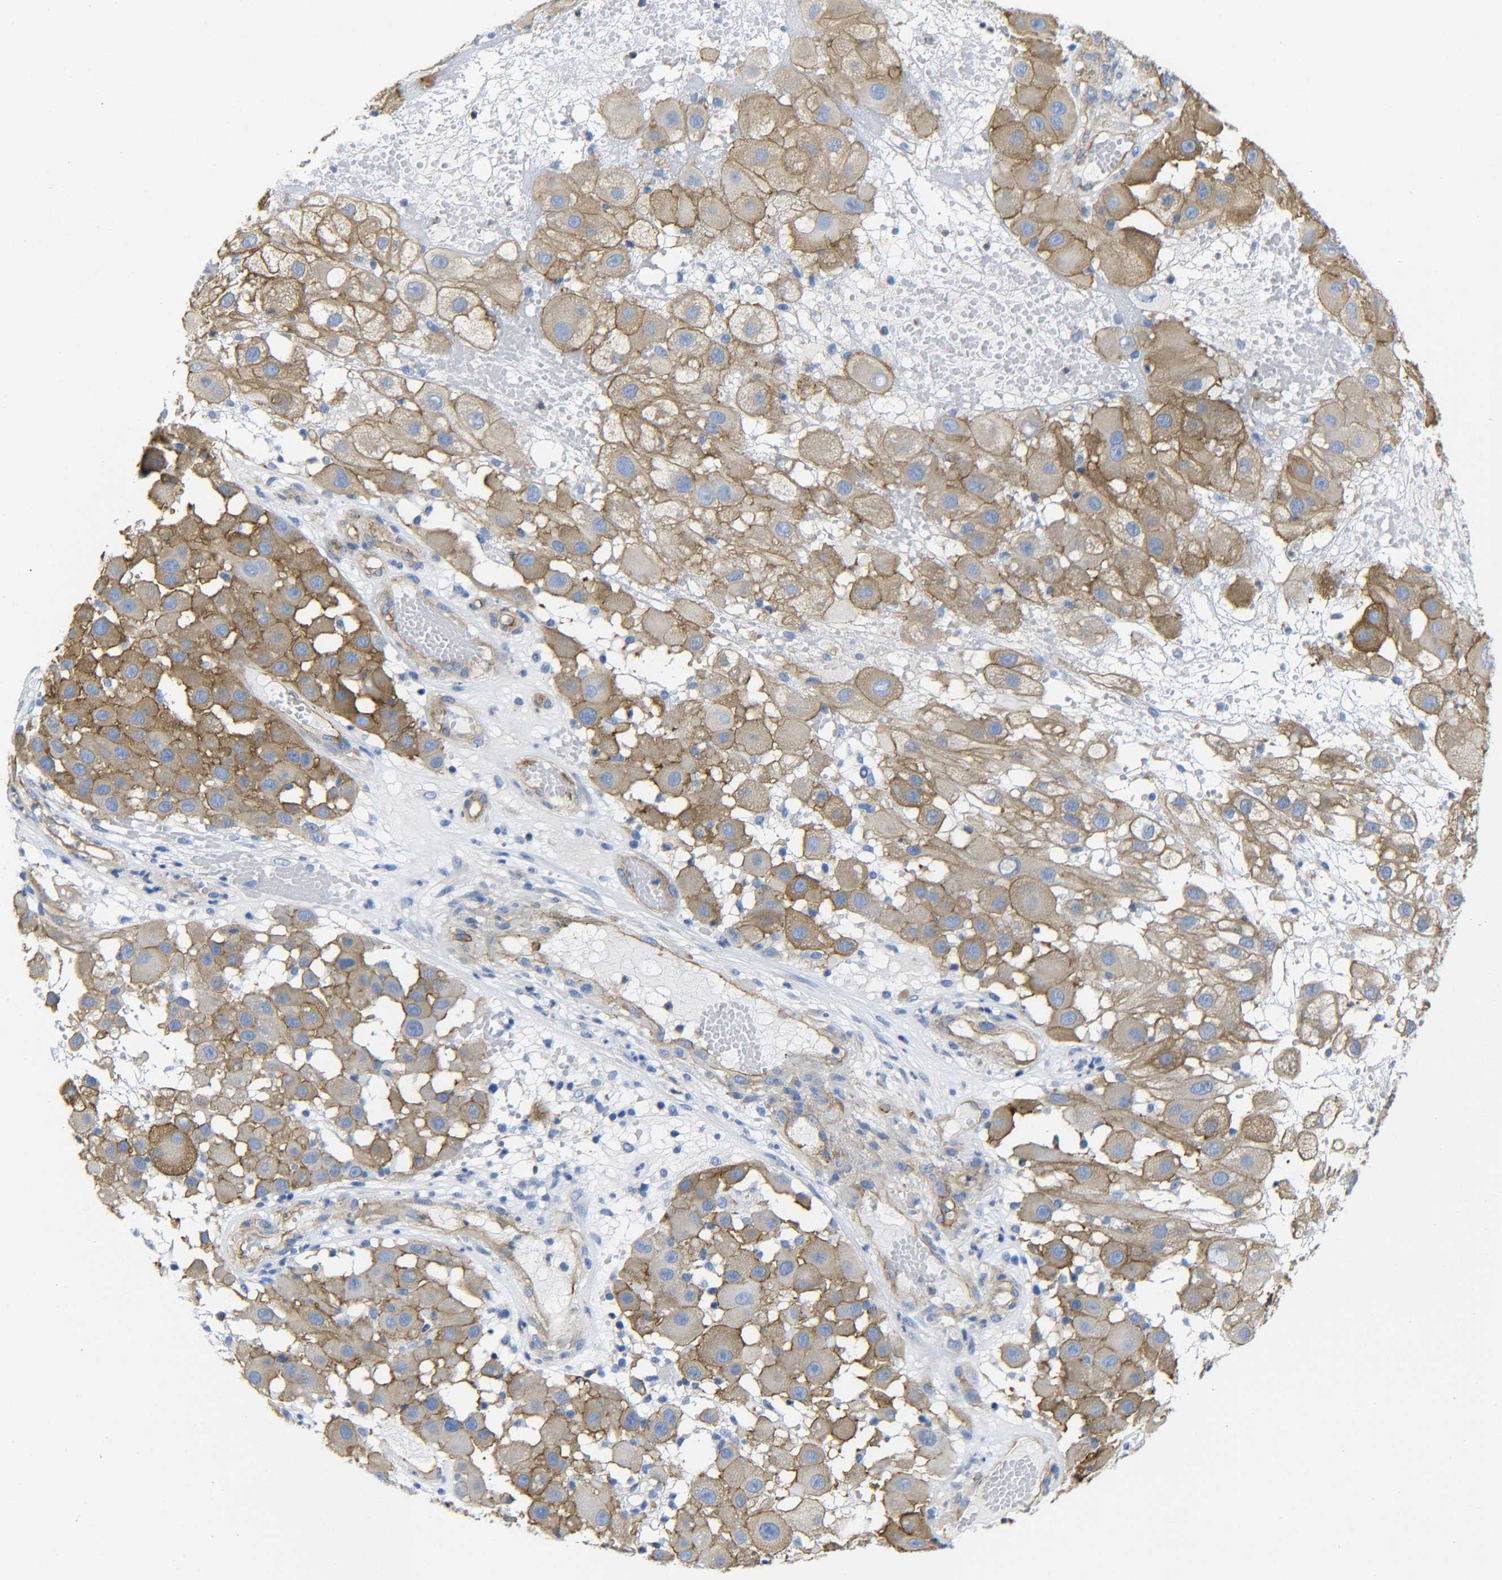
{"staining": {"intensity": "moderate", "quantity": ">75%", "location": "cytoplasmic/membranous"}, "tissue": "melanoma", "cell_type": "Tumor cells", "image_type": "cancer", "snomed": [{"axis": "morphology", "description": "Malignant melanoma, NOS"}, {"axis": "topography", "description": "Skin"}], "caption": "About >75% of tumor cells in melanoma show moderate cytoplasmic/membranous protein staining as visualized by brown immunohistochemical staining.", "gene": "SPTBN1", "patient": {"sex": "female", "age": 81}}